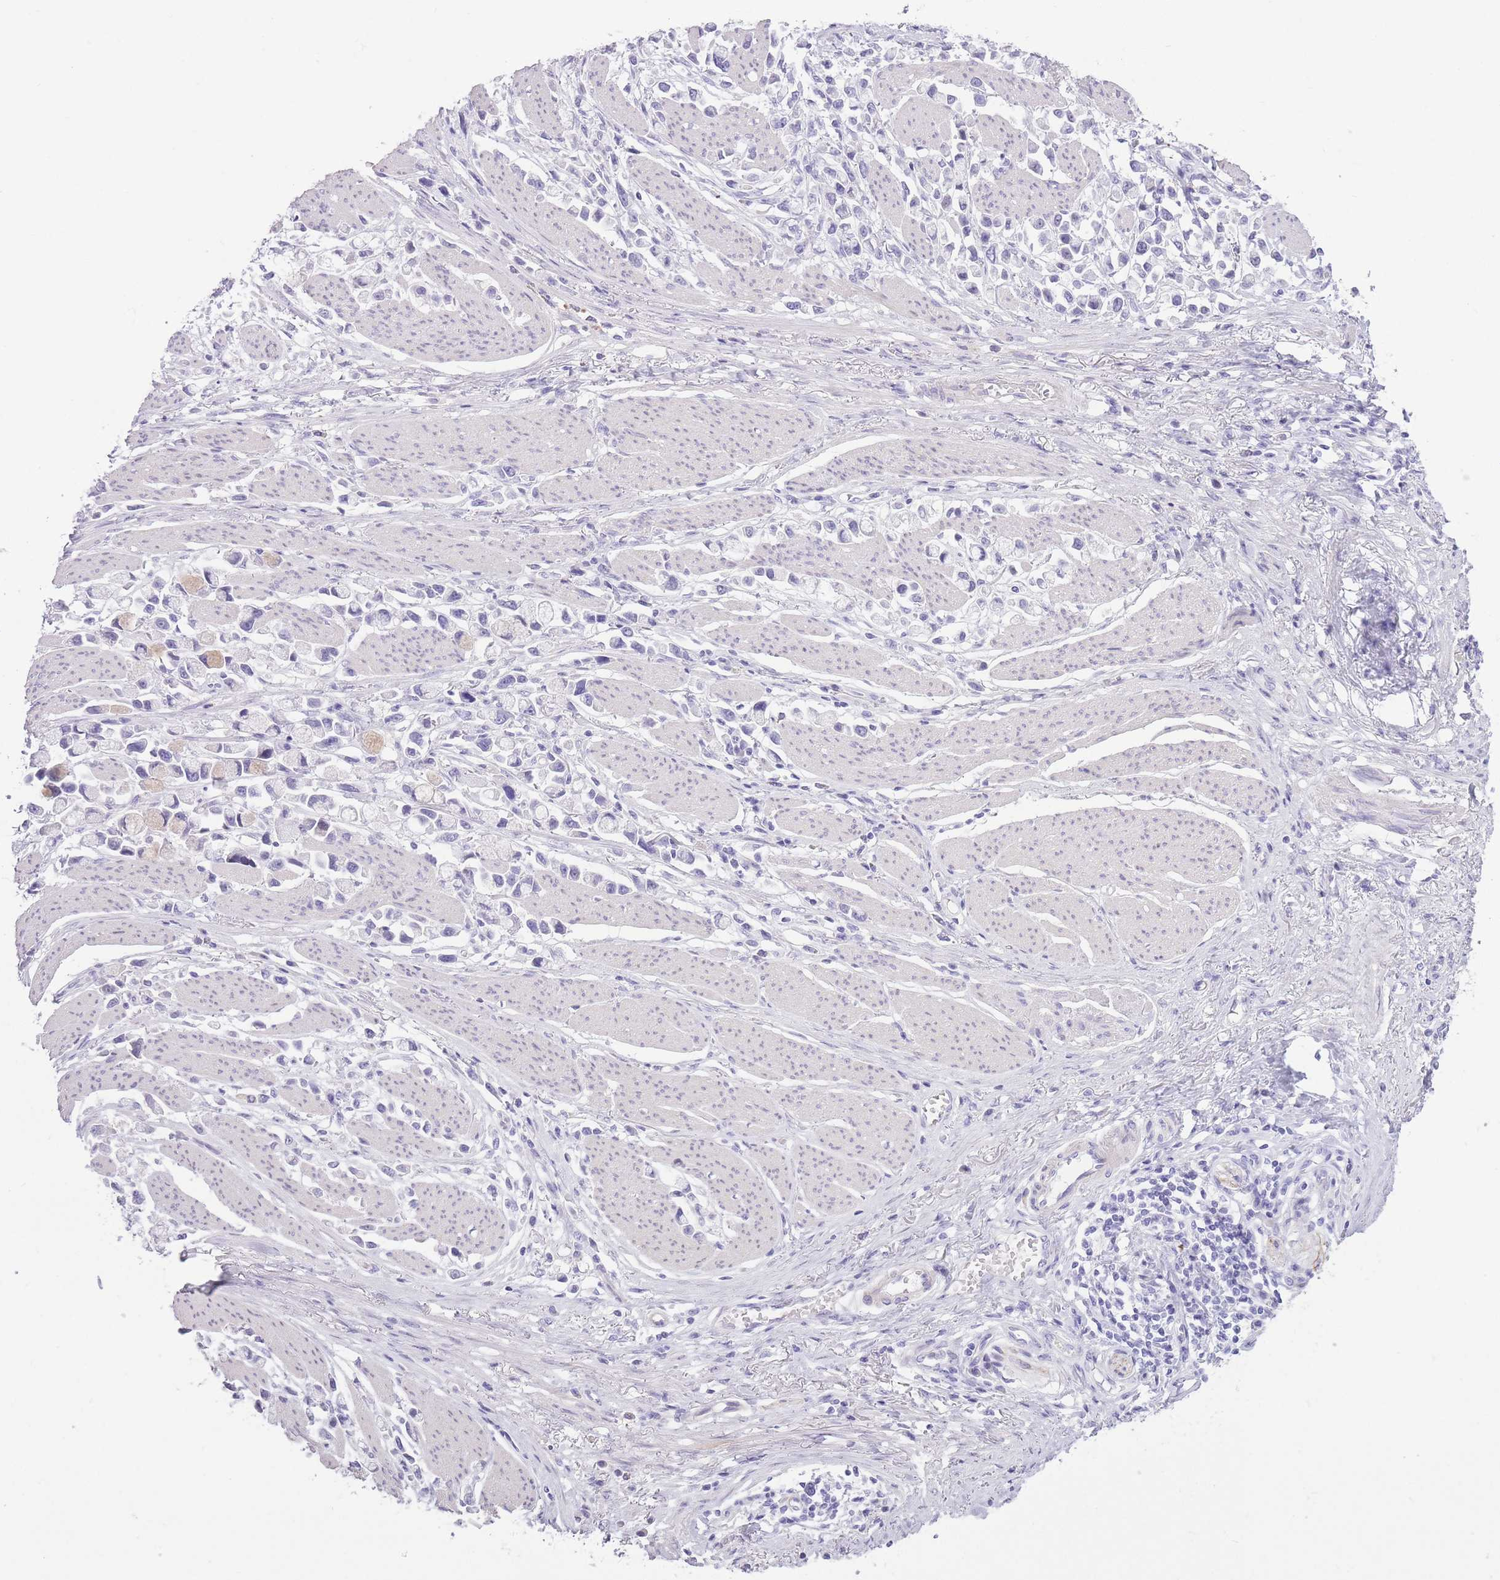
{"staining": {"intensity": "negative", "quantity": "none", "location": "none"}, "tissue": "stomach cancer", "cell_type": "Tumor cells", "image_type": "cancer", "snomed": [{"axis": "morphology", "description": "Adenocarcinoma, NOS"}, {"axis": "topography", "description": "Stomach"}], "caption": "Micrograph shows no protein positivity in tumor cells of stomach adenocarcinoma tissue. (DAB (3,3'-diaminobenzidine) IHC visualized using brightfield microscopy, high magnification).", "gene": "WDR70", "patient": {"sex": "female", "age": 81}}